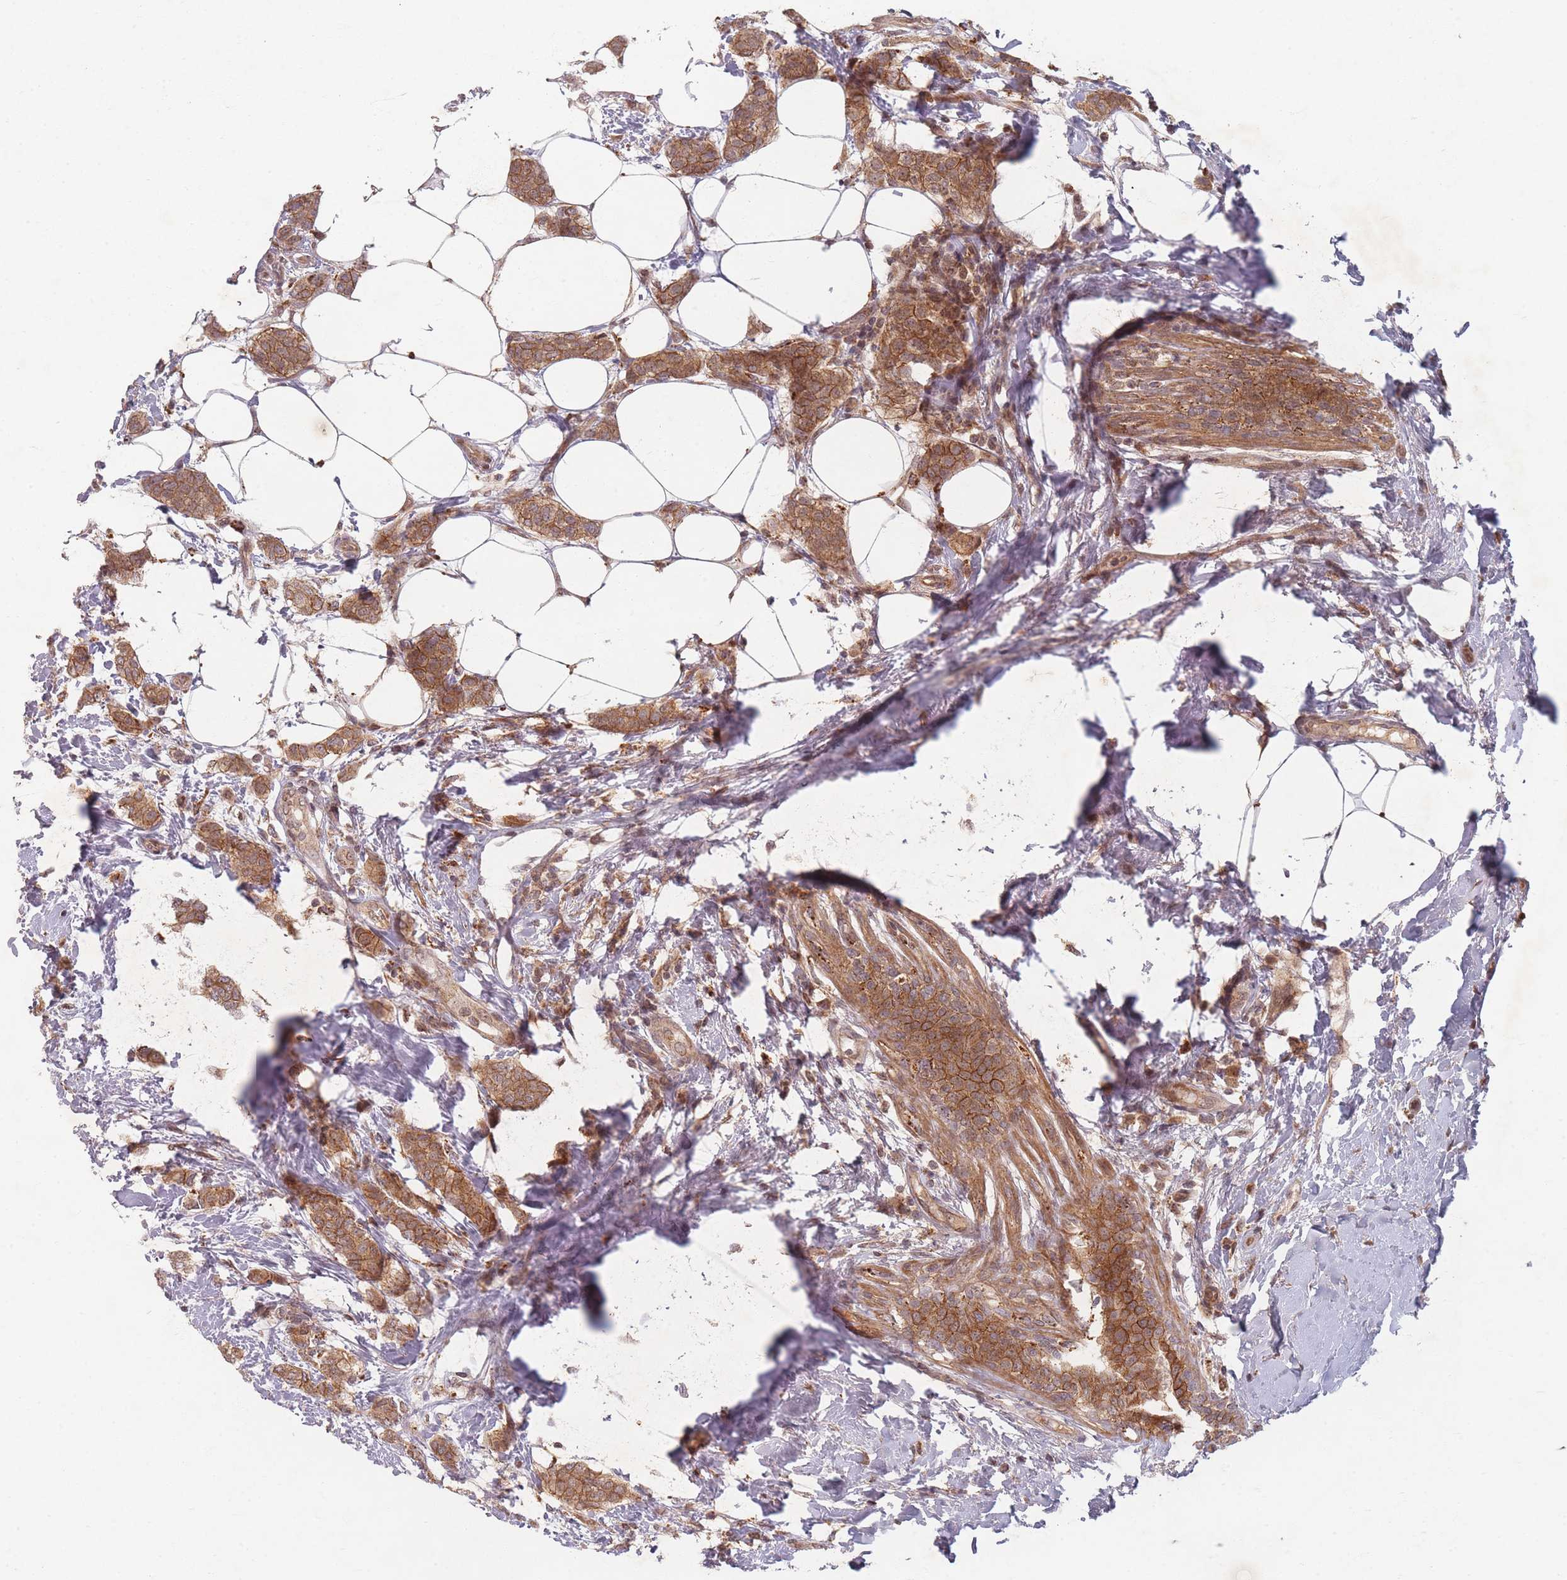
{"staining": {"intensity": "moderate", "quantity": ">75%", "location": "cytoplasmic/membranous"}, "tissue": "breast cancer", "cell_type": "Tumor cells", "image_type": "cancer", "snomed": [{"axis": "morphology", "description": "Duct carcinoma"}, {"axis": "topography", "description": "Breast"}], "caption": "Breast cancer (invasive ductal carcinoma) was stained to show a protein in brown. There is medium levels of moderate cytoplasmic/membranous staining in about >75% of tumor cells.", "gene": "RADX", "patient": {"sex": "female", "age": 72}}